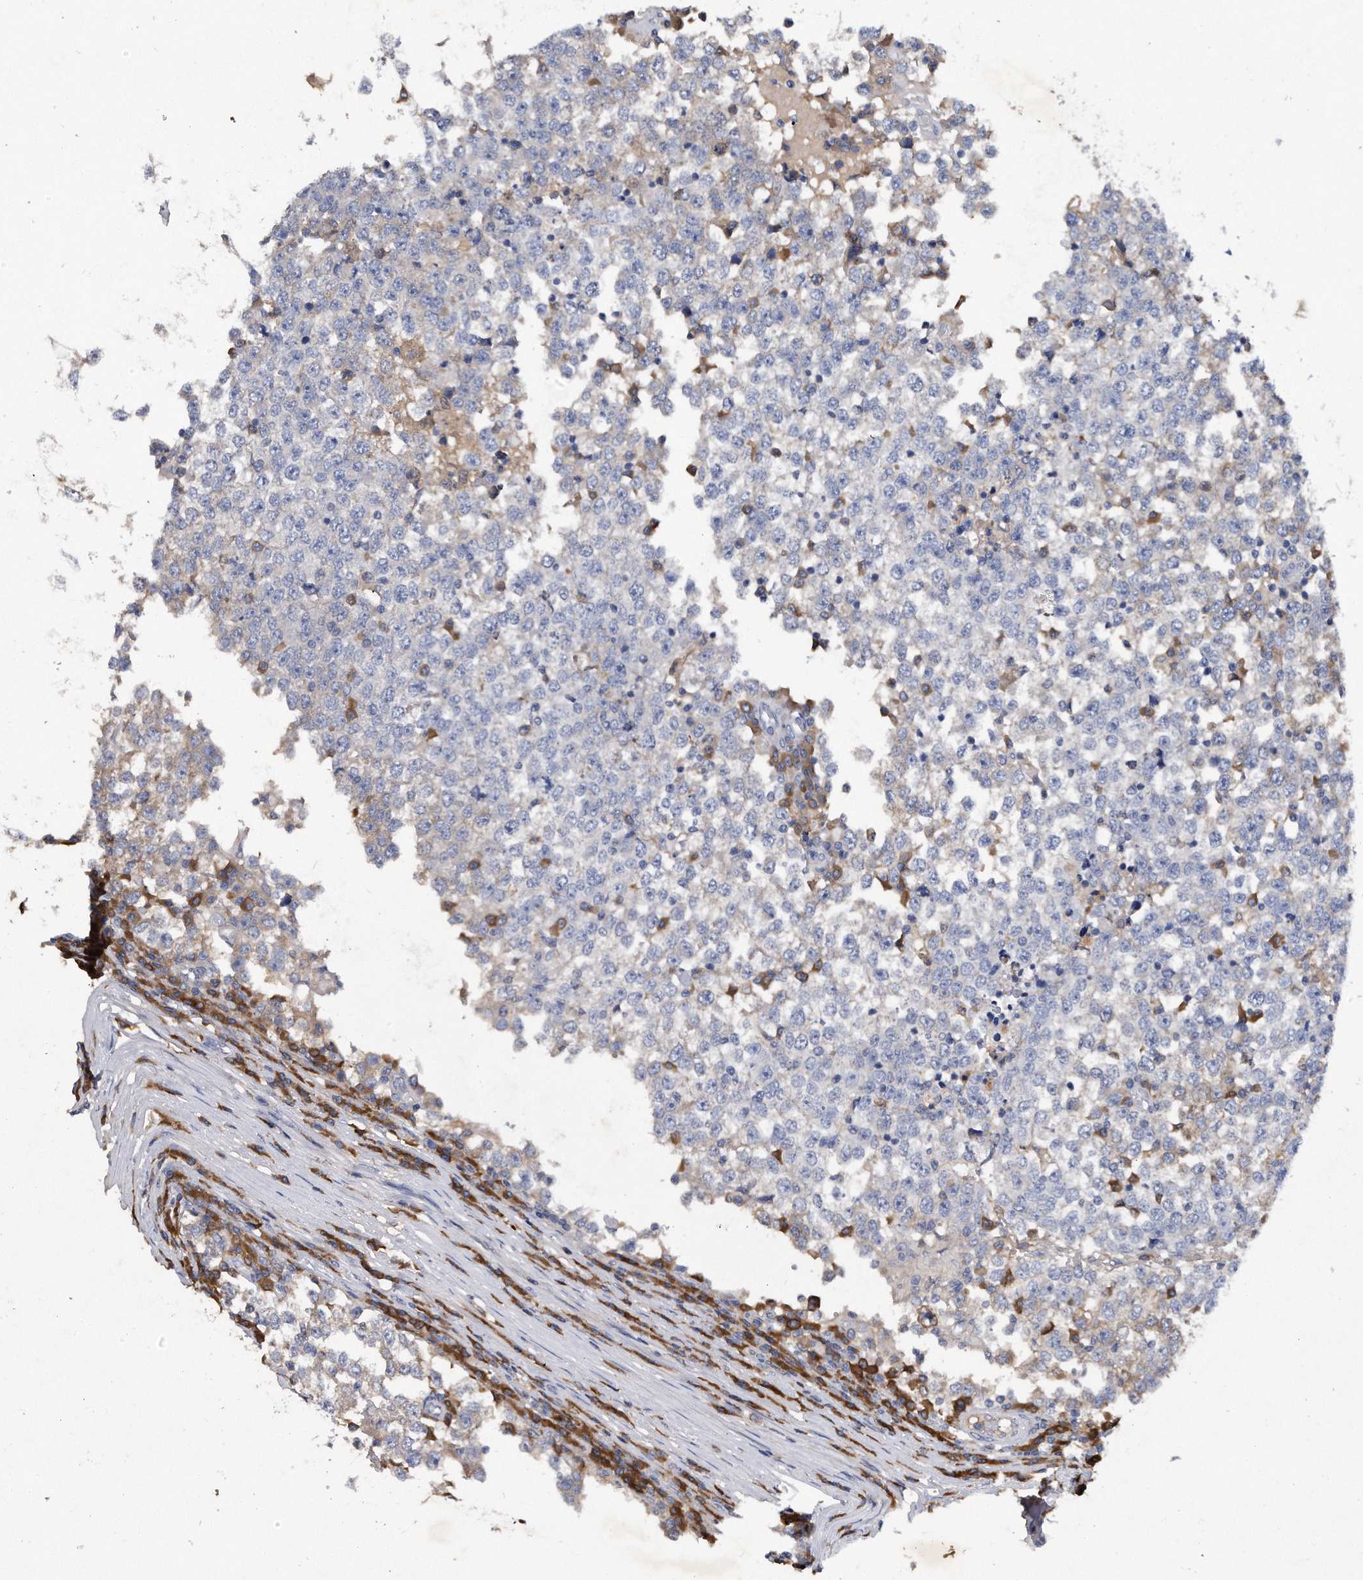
{"staining": {"intensity": "negative", "quantity": "none", "location": "none"}, "tissue": "testis cancer", "cell_type": "Tumor cells", "image_type": "cancer", "snomed": [{"axis": "morphology", "description": "Seminoma, NOS"}, {"axis": "topography", "description": "Testis"}], "caption": "Tumor cells are negative for brown protein staining in testis seminoma.", "gene": "ASNS", "patient": {"sex": "male", "age": 65}}